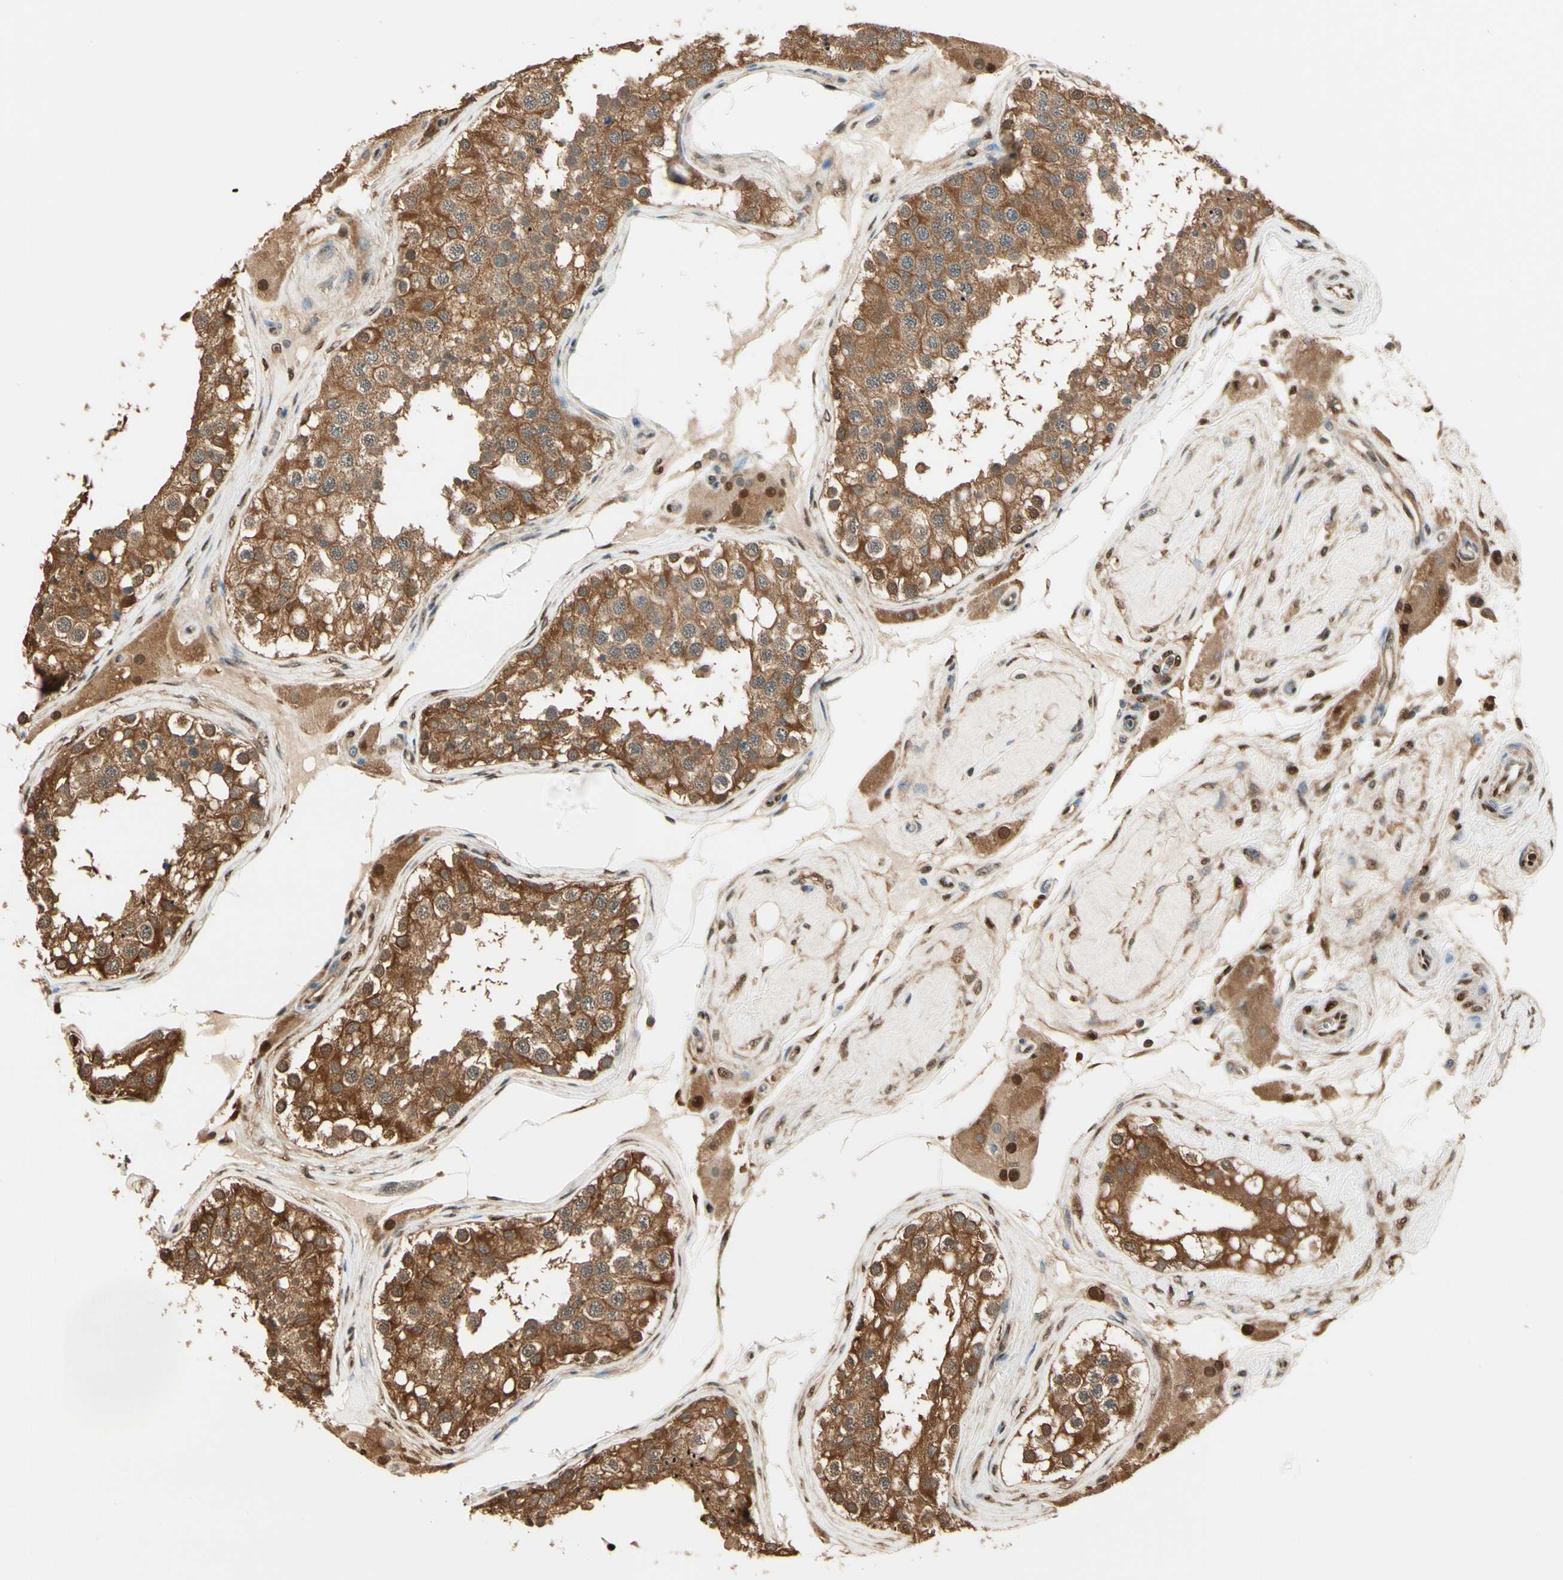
{"staining": {"intensity": "moderate", "quantity": ">75%", "location": "cytoplasmic/membranous"}, "tissue": "testis", "cell_type": "Cells in seminiferous ducts", "image_type": "normal", "snomed": [{"axis": "morphology", "description": "Normal tissue, NOS"}, {"axis": "topography", "description": "Testis"}], "caption": "Normal testis exhibits moderate cytoplasmic/membranous staining in approximately >75% of cells in seminiferous ducts, visualized by immunohistochemistry.", "gene": "PNCK", "patient": {"sex": "male", "age": 68}}